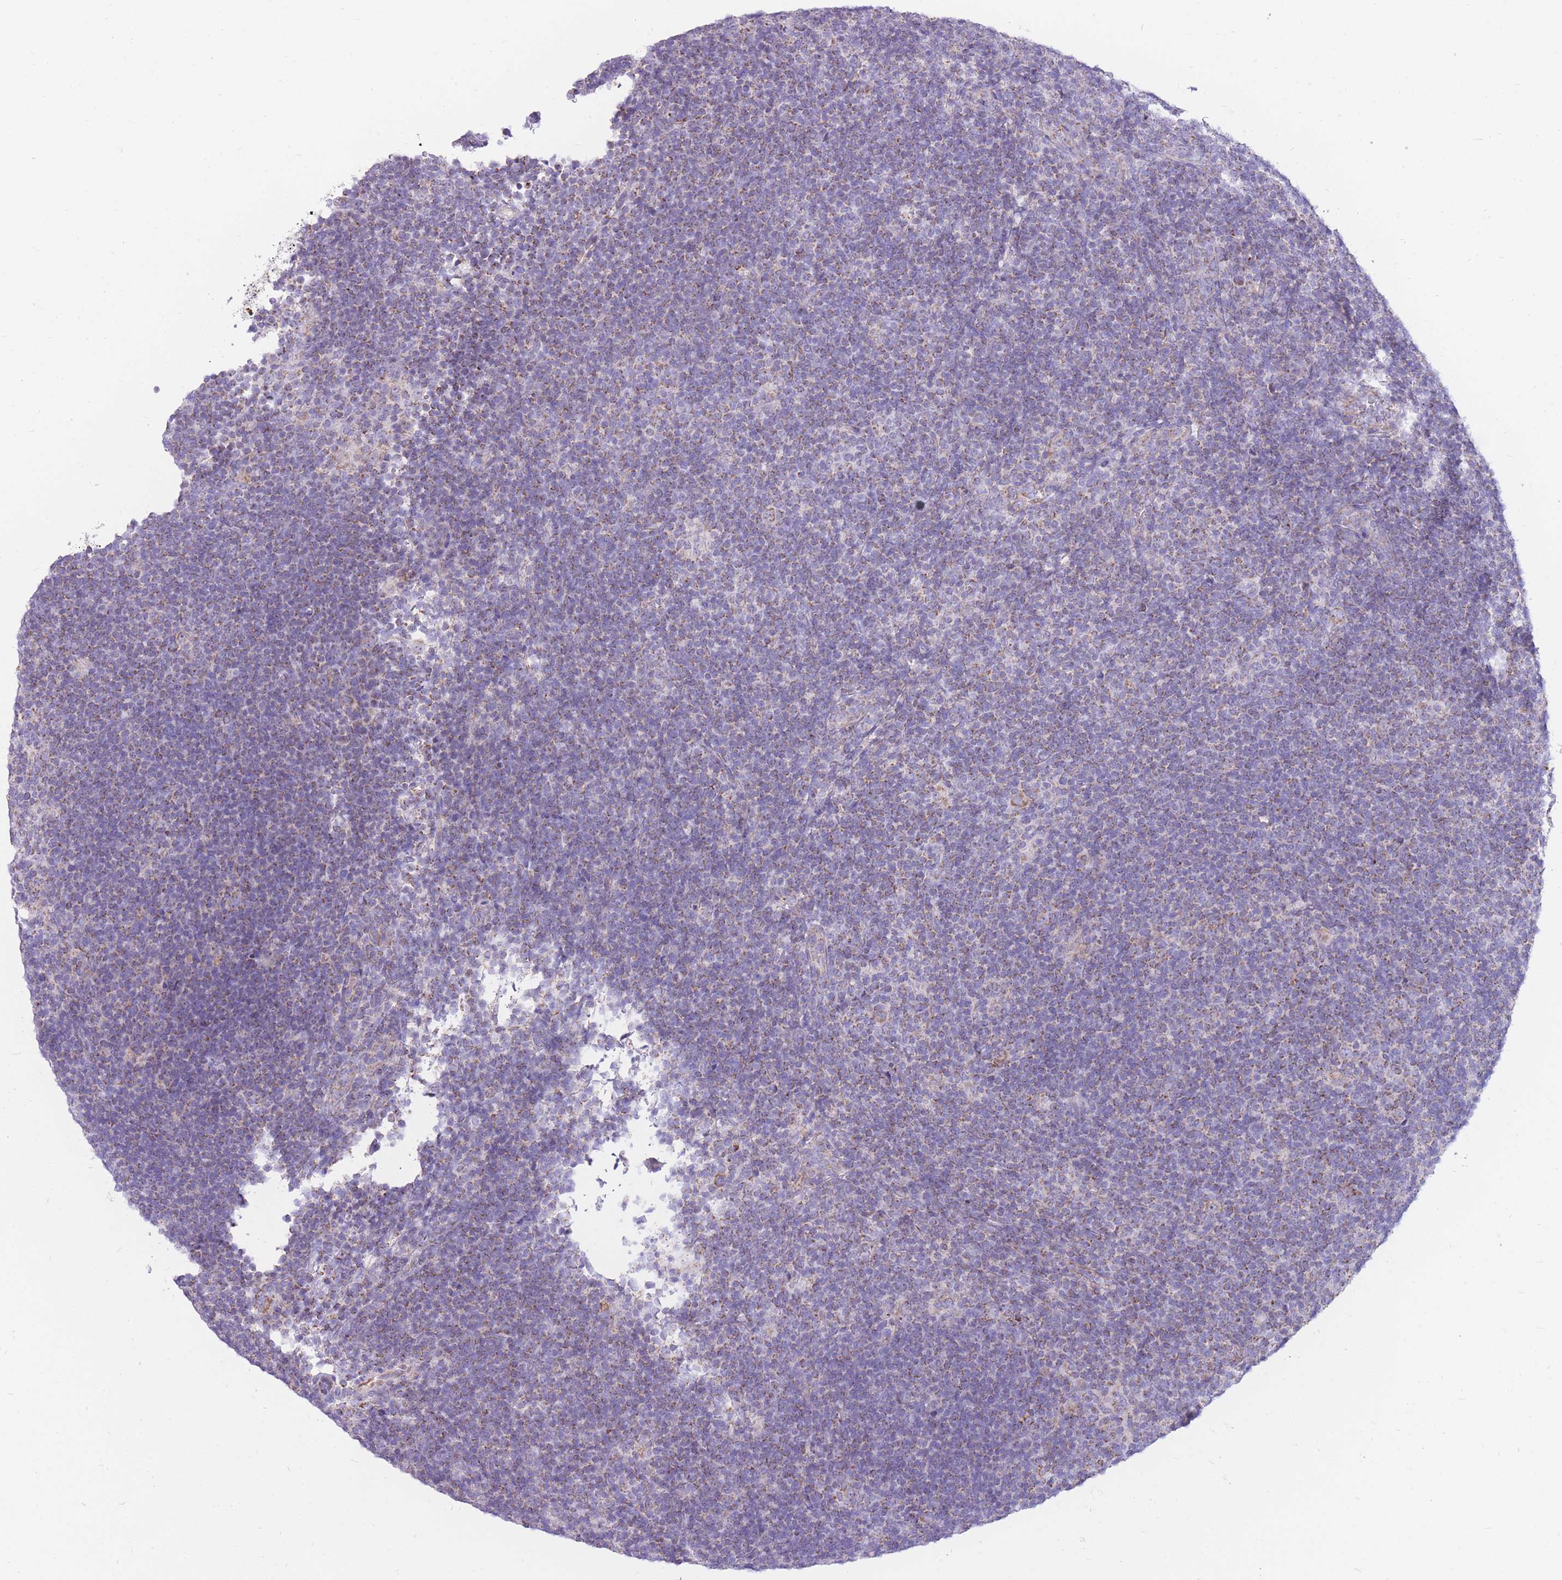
{"staining": {"intensity": "moderate", "quantity": "<25%", "location": "cytoplasmic/membranous"}, "tissue": "lymphoma", "cell_type": "Tumor cells", "image_type": "cancer", "snomed": [{"axis": "morphology", "description": "Hodgkin's disease, NOS"}, {"axis": "topography", "description": "Lymph node"}], "caption": "Immunohistochemical staining of human lymphoma shows moderate cytoplasmic/membranous protein expression in approximately <25% of tumor cells.", "gene": "PCSK1", "patient": {"sex": "female", "age": 57}}